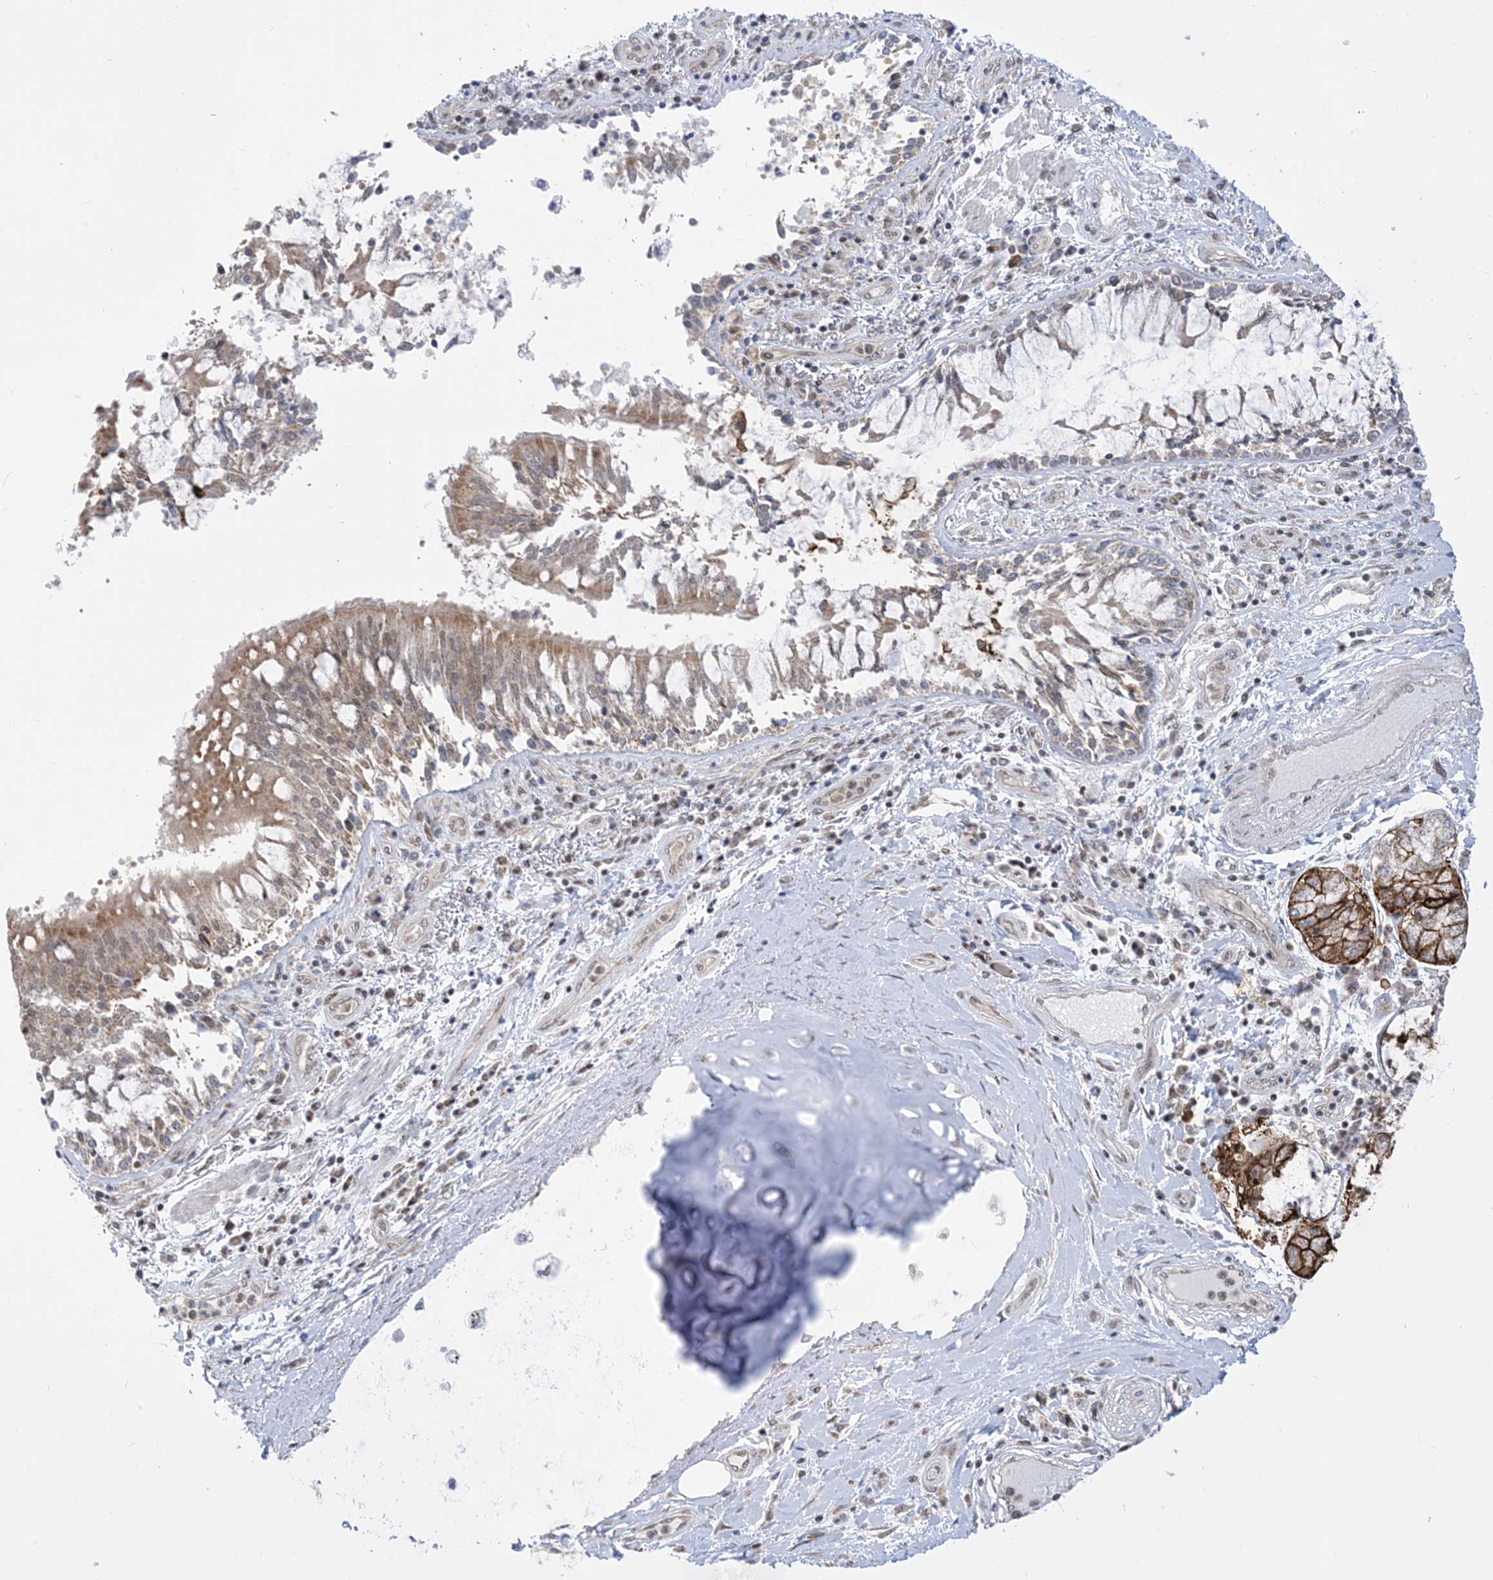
{"staining": {"intensity": "negative", "quantity": "none", "location": "none"}, "tissue": "adipose tissue", "cell_type": "Adipocytes", "image_type": "normal", "snomed": [{"axis": "morphology", "description": "Normal tissue, NOS"}, {"axis": "topography", "description": "Cartilage tissue"}, {"axis": "topography", "description": "Bronchus"}, {"axis": "topography", "description": "Lung"}, {"axis": "topography", "description": "Peripheral nerve tissue"}], "caption": "This micrograph is of normal adipose tissue stained with immunohistochemistry (IHC) to label a protein in brown with the nuclei are counter-stained blue. There is no expression in adipocytes.", "gene": "CASP4", "patient": {"sex": "female", "age": 49}}